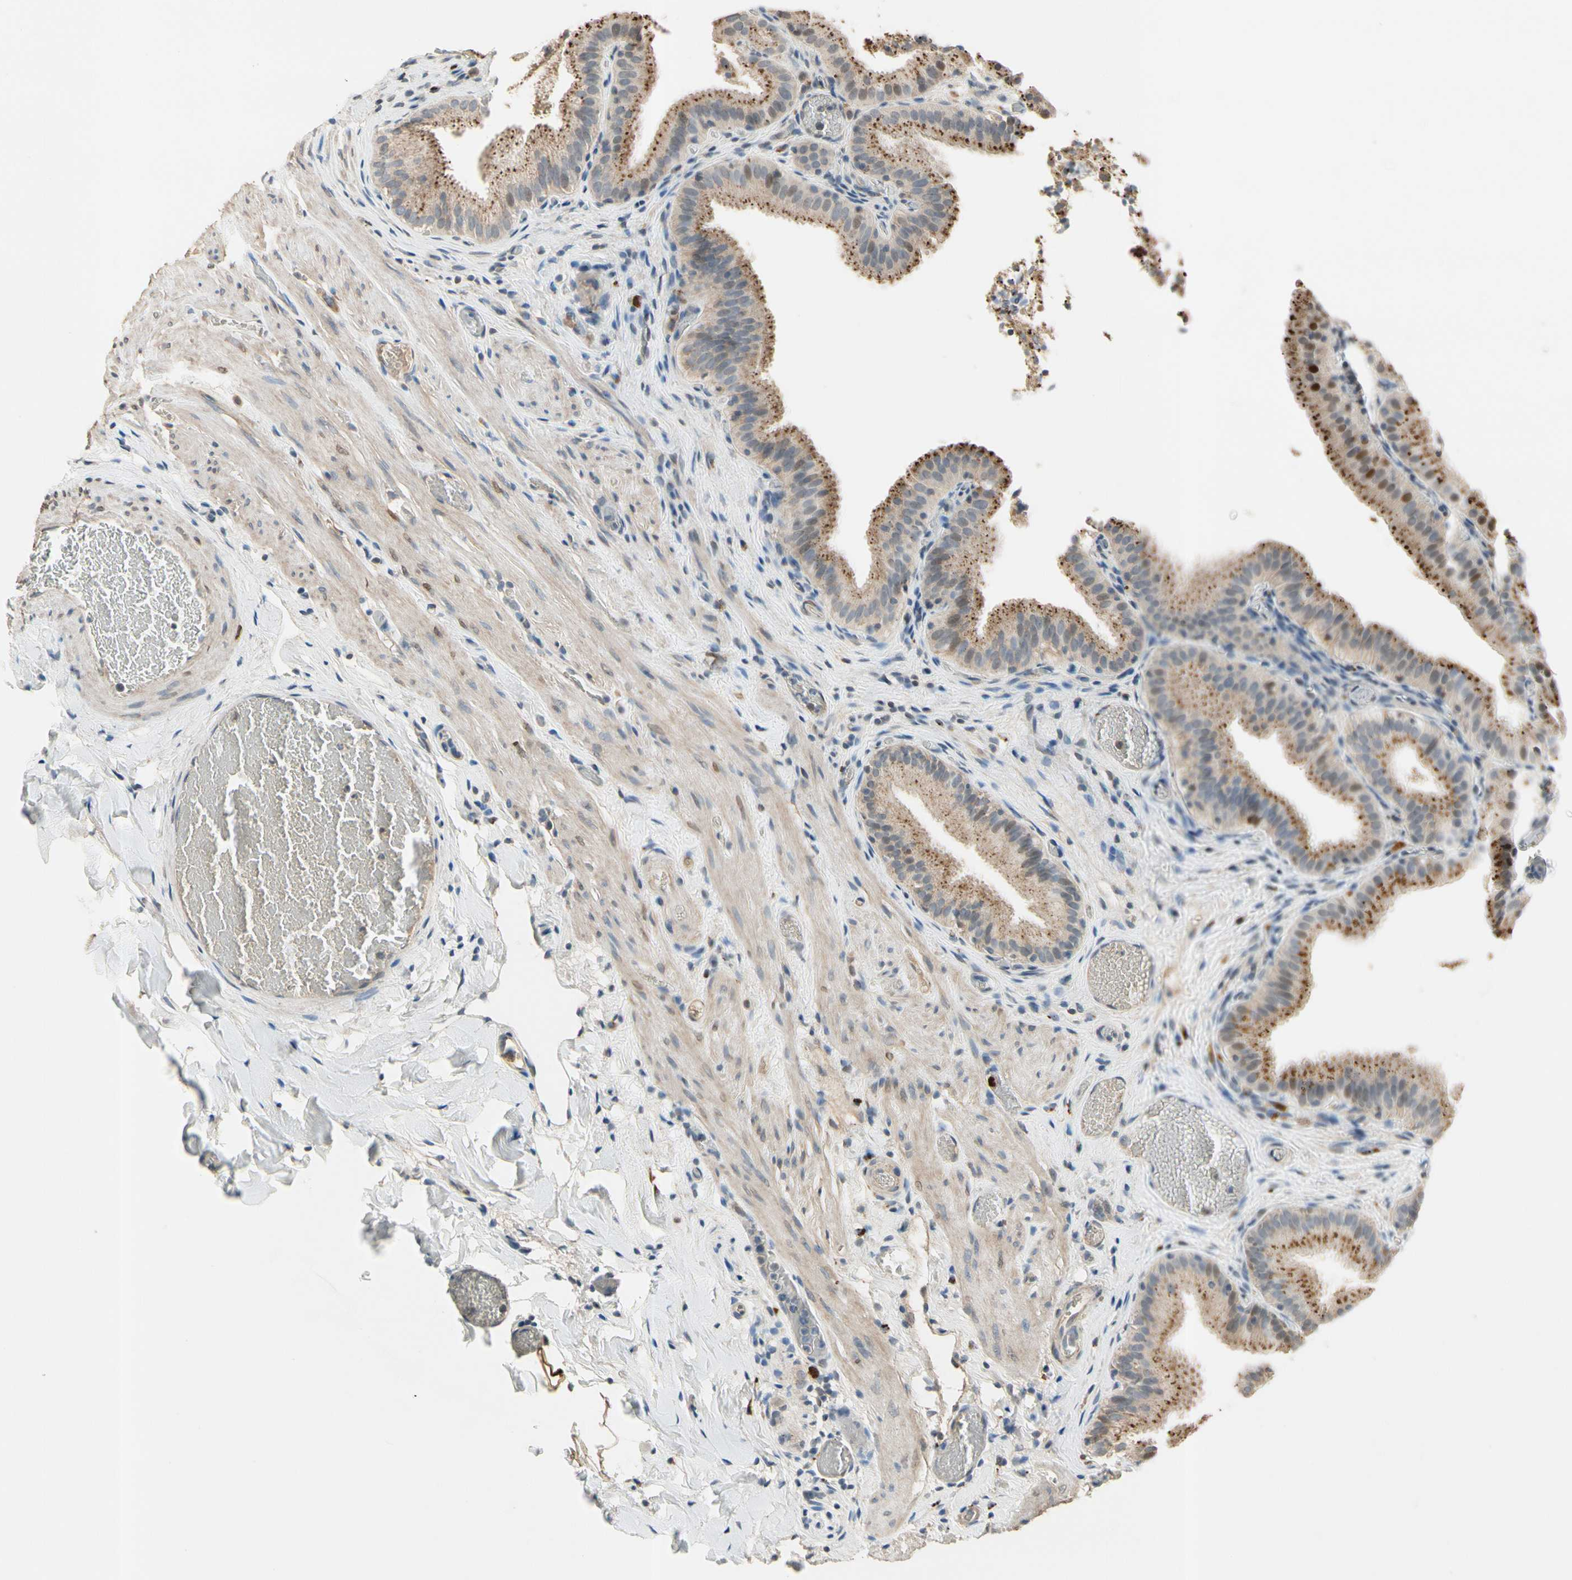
{"staining": {"intensity": "strong", "quantity": ">75%", "location": "cytoplasmic/membranous,nuclear"}, "tissue": "gallbladder", "cell_type": "Glandular cells", "image_type": "normal", "snomed": [{"axis": "morphology", "description": "Normal tissue, NOS"}, {"axis": "topography", "description": "Gallbladder"}], "caption": "Immunohistochemical staining of benign gallbladder demonstrates >75% levels of strong cytoplasmic/membranous,nuclear protein positivity in about >75% of glandular cells. The staining was performed using DAB to visualize the protein expression in brown, while the nuclei were stained in blue with hematoxylin (Magnification: 20x).", "gene": "ZKSCAN3", "patient": {"sex": "male", "age": 54}}